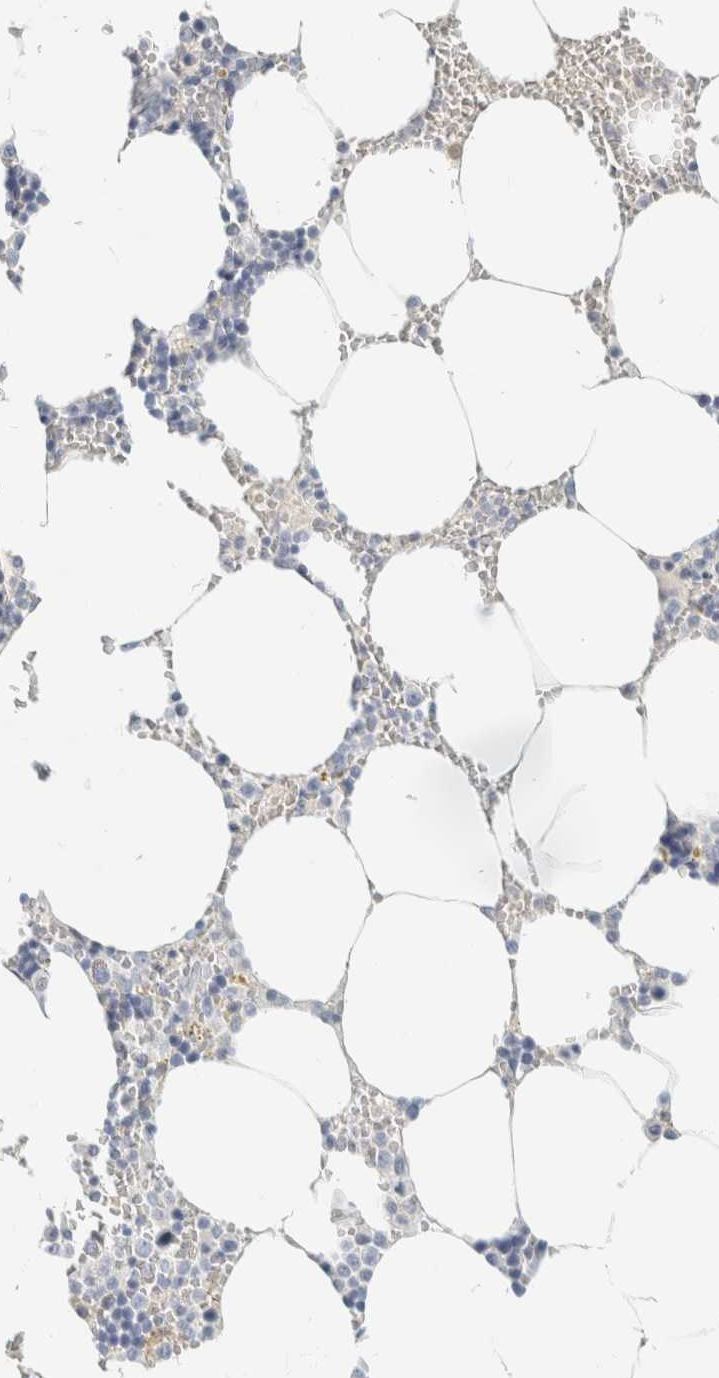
{"staining": {"intensity": "negative", "quantity": "none", "location": "none"}, "tissue": "bone marrow", "cell_type": "Hematopoietic cells", "image_type": "normal", "snomed": [{"axis": "morphology", "description": "Normal tissue, NOS"}, {"axis": "topography", "description": "Bone marrow"}], "caption": "Immunohistochemical staining of normal human bone marrow reveals no significant positivity in hematopoietic cells. (DAB (3,3'-diaminobenzidine) immunohistochemistry (IHC), high magnification).", "gene": "C1QTNF12", "patient": {"sex": "male", "age": 70}}